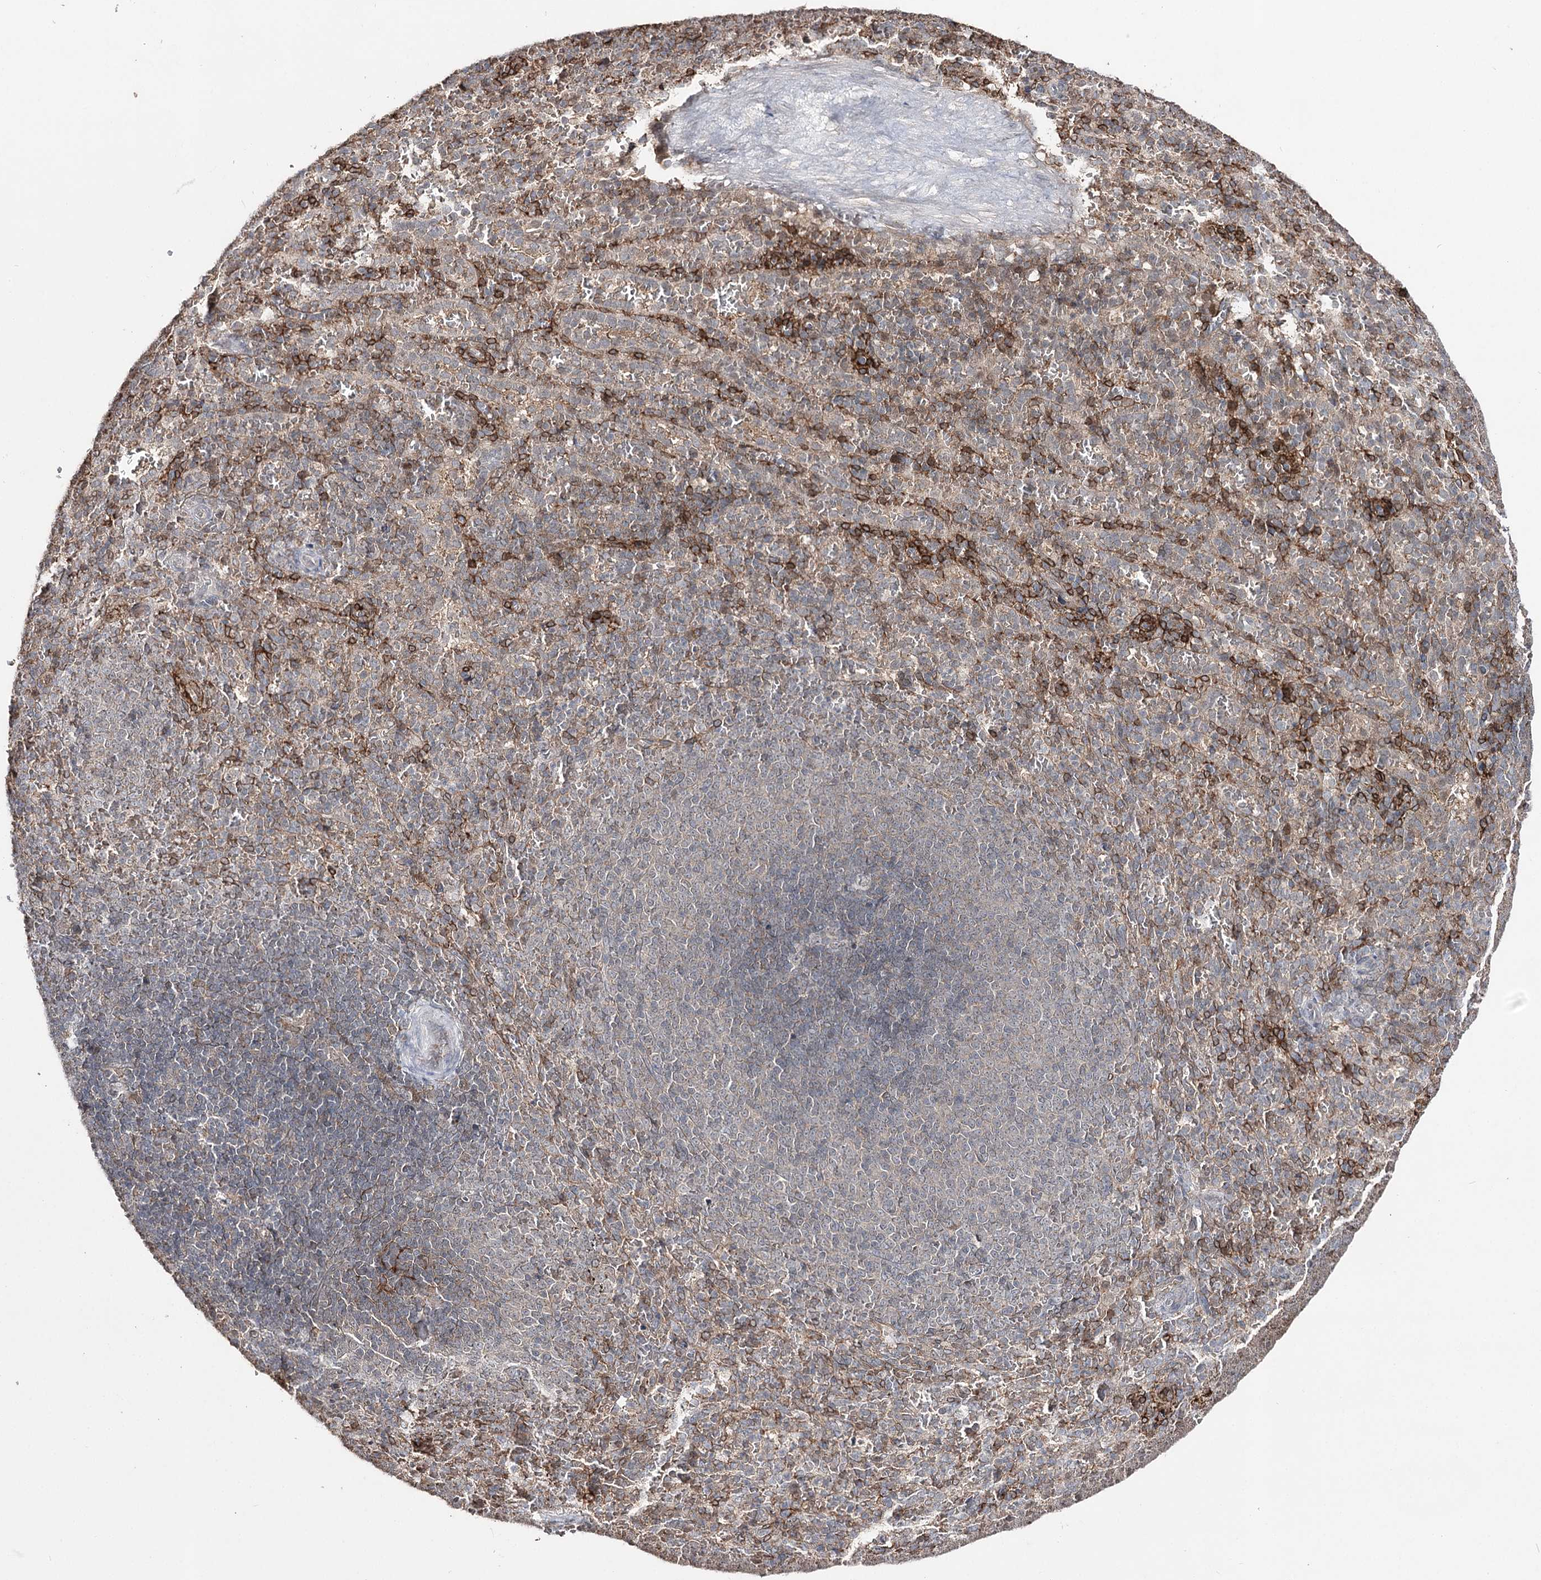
{"staining": {"intensity": "strong", "quantity": "<25%", "location": "cytoplasmic/membranous"}, "tissue": "spleen", "cell_type": "Cells in red pulp", "image_type": "normal", "snomed": [{"axis": "morphology", "description": "Normal tissue, NOS"}, {"axis": "topography", "description": "Spleen"}], "caption": "This is an image of immunohistochemistry (IHC) staining of benign spleen, which shows strong expression in the cytoplasmic/membranous of cells in red pulp.", "gene": "HSD11B2", "patient": {"sex": "female", "age": 21}}